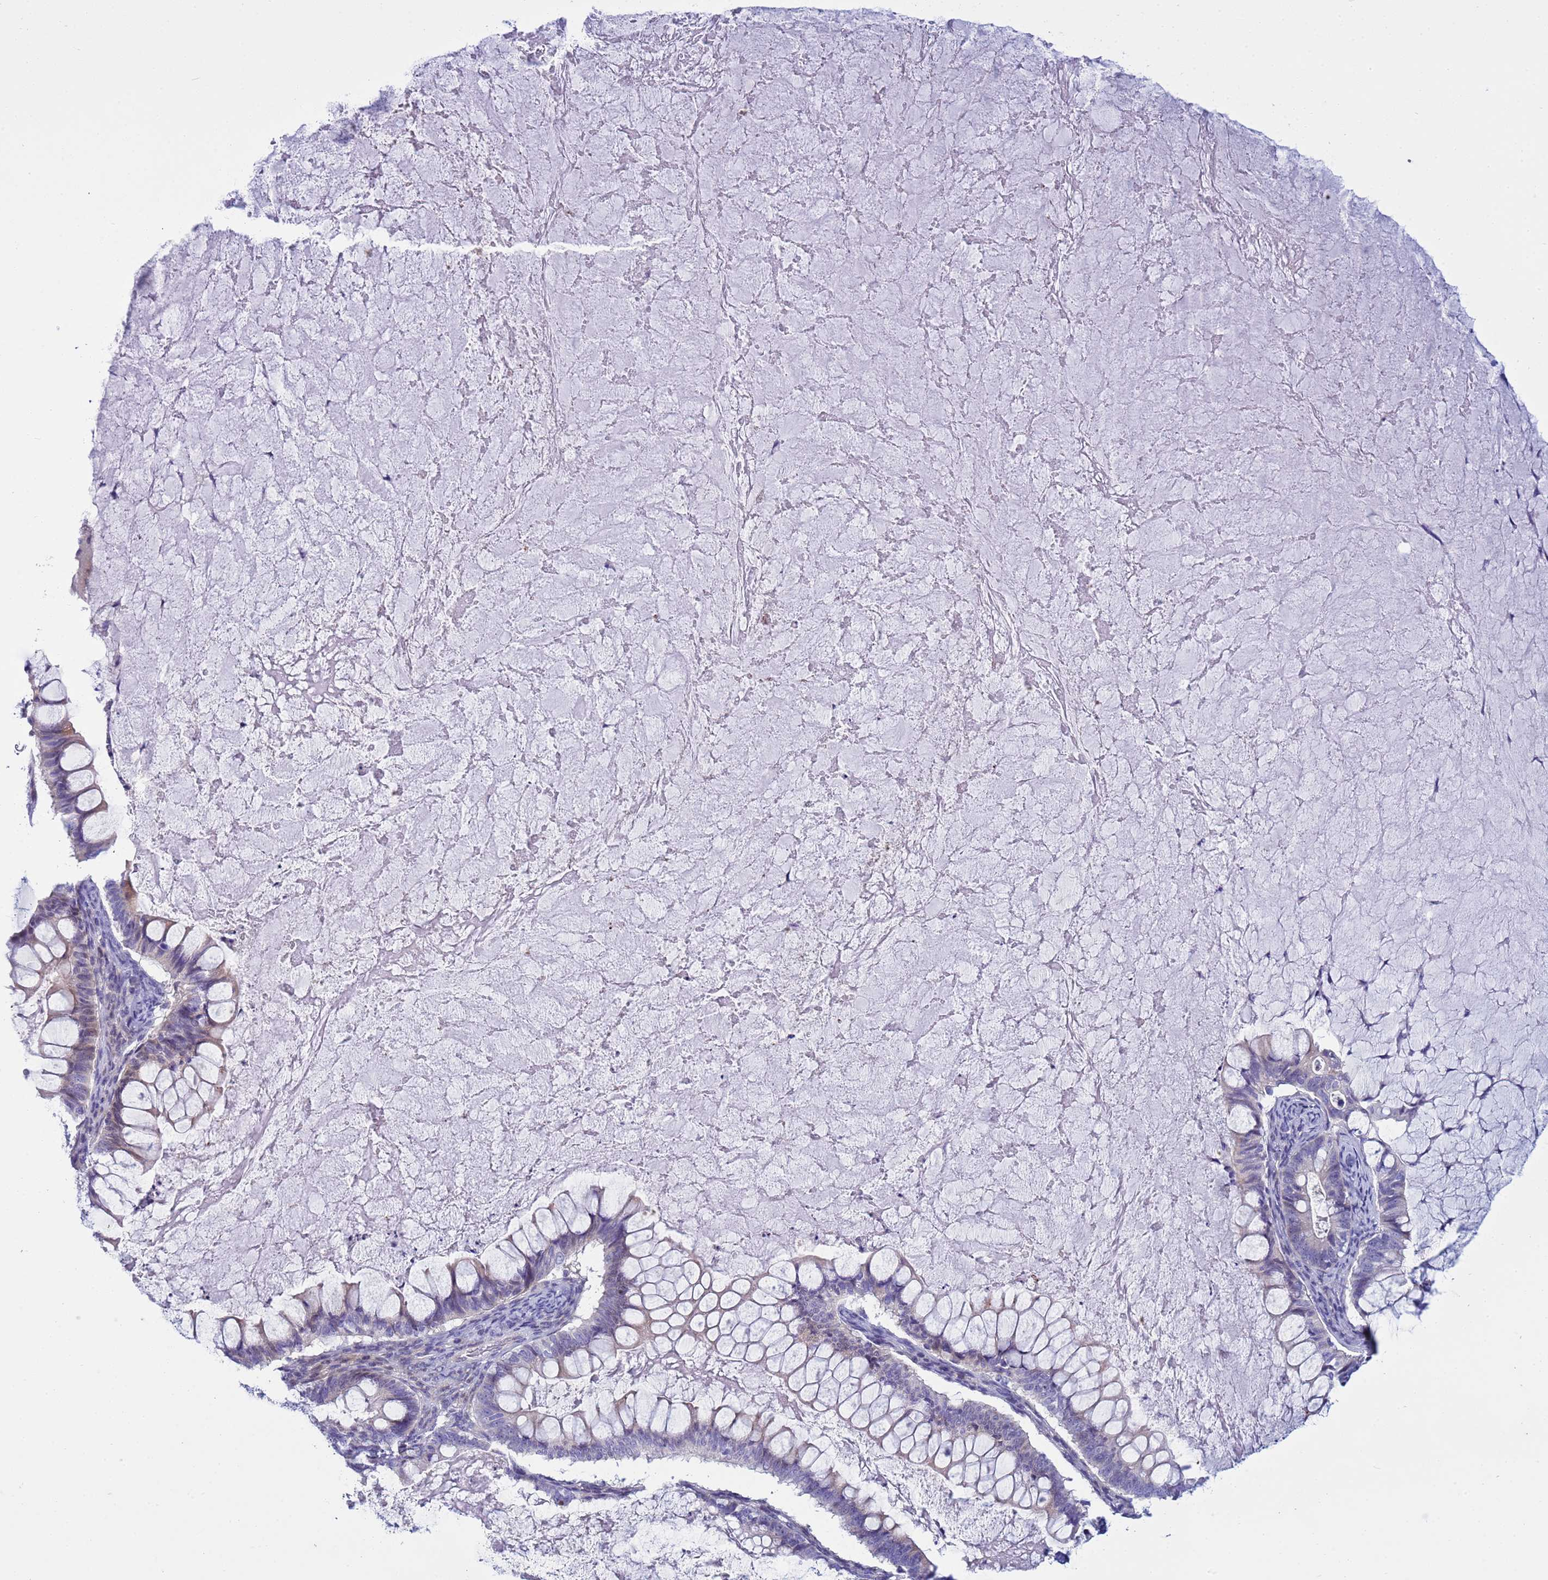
{"staining": {"intensity": "weak", "quantity": "<25%", "location": "cytoplasmic/membranous"}, "tissue": "ovarian cancer", "cell_type": "Tumor cells", "image_type": "cancer", "snomed": [{"axis": "morphology", "description": "Cystadenocarcinoma, mucinous, NOS"}, {"axis": "topography", "description": "Ovary"}], "caption": "Ovarian mucinous cystadenocarcinoma was stained to show a protein in brown. There is no significant staining in tumor cells.", "gene": "IGSF11", "patient": {"sex": "female", "age": 61}}